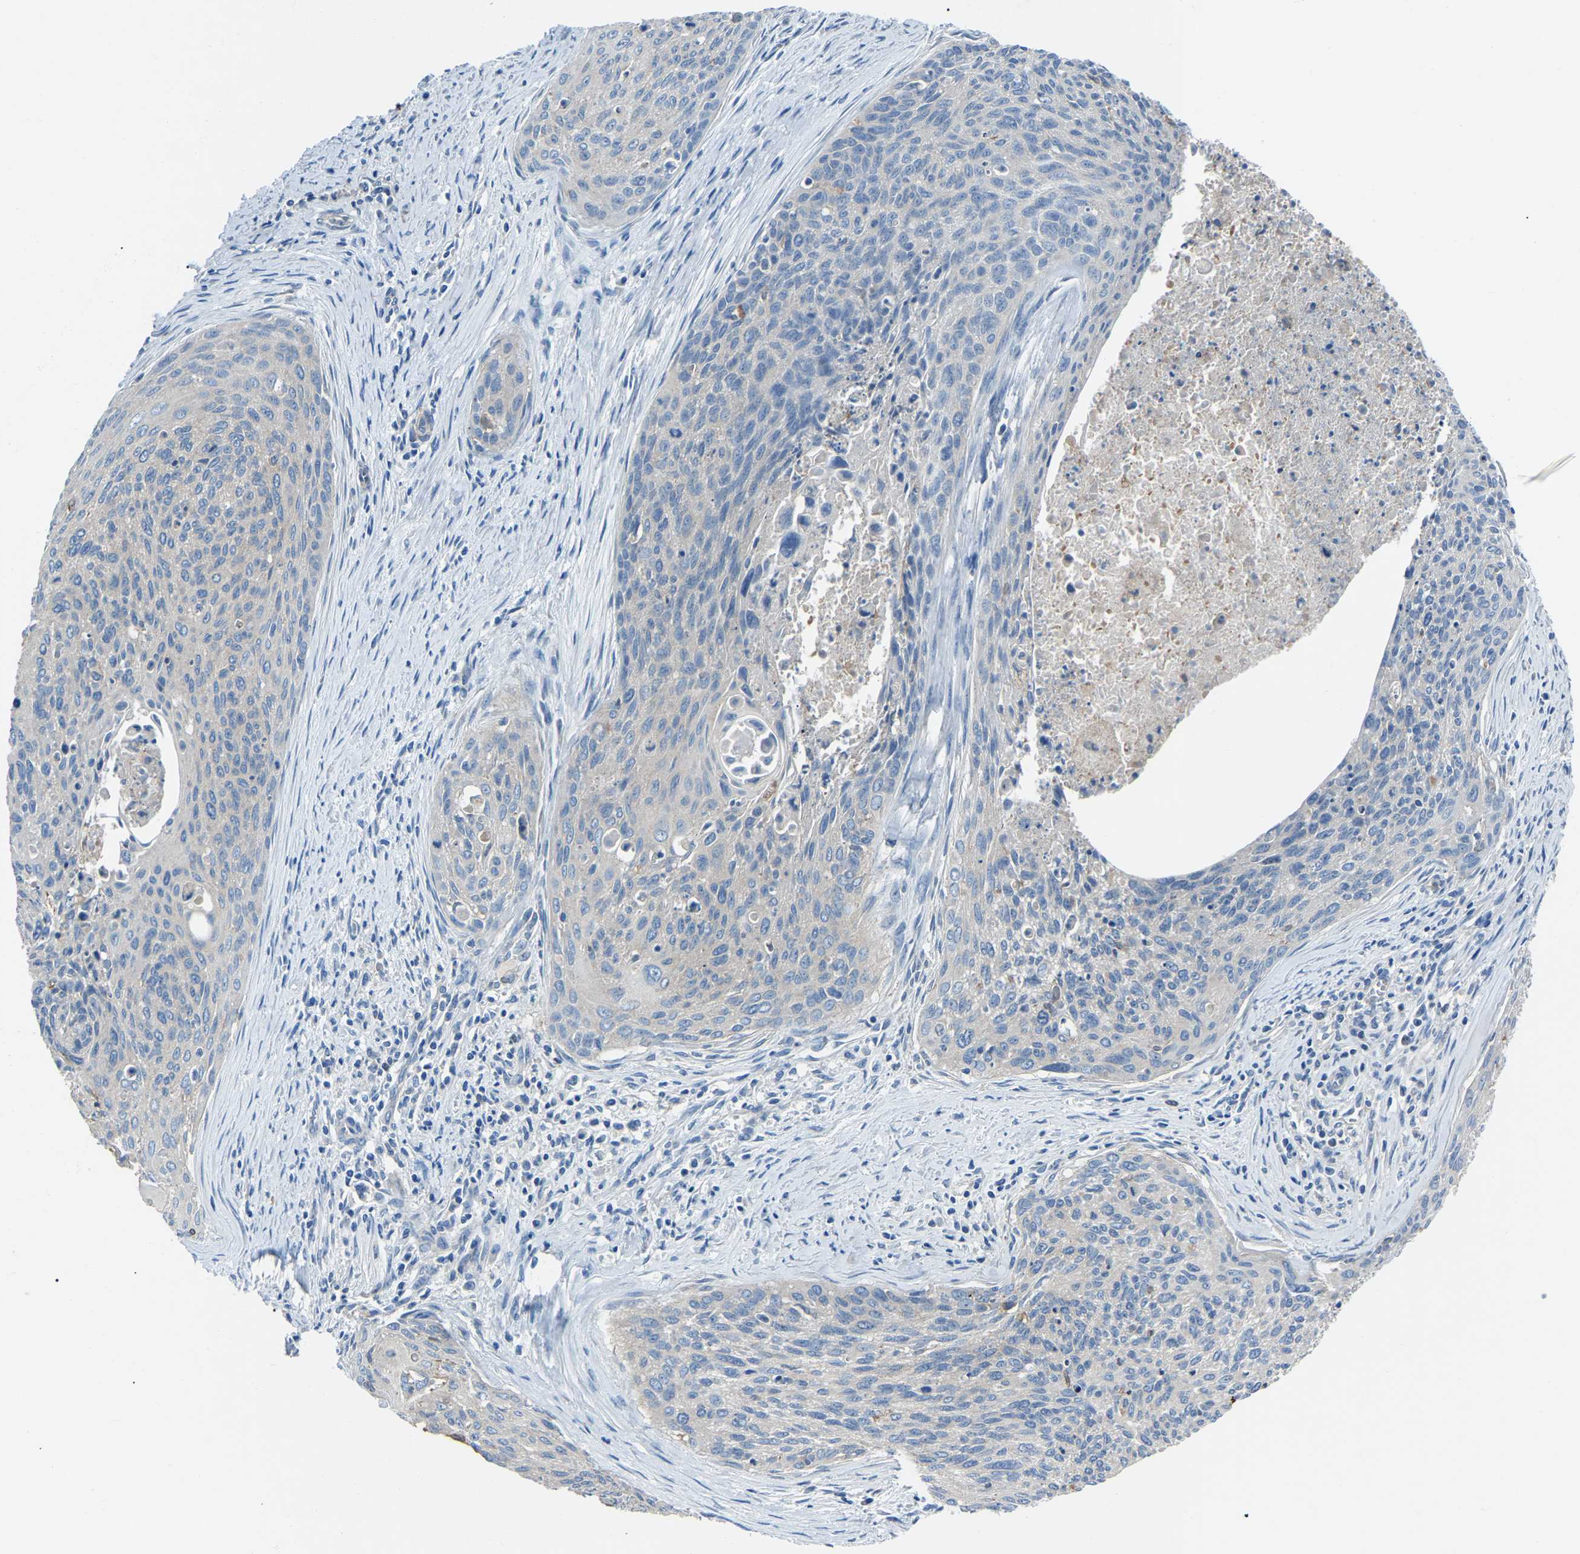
{"staining": {"intensity": "negative", "quantity": "none", "location": "none"}, "tissue": "cervical cancer", "cell_type": "Tumor cells", "image_type": "cancer", "snomed": [{"axis": "morphology", "description": "Squamous cell carcinoma, NOS"}, {"axis": "topography", "description": "Cervix"}], "caption": "This is an IHC photomicrograph of human cervical squamous cell carcinoma. There is no positivity in tumor cells.", "gene": "AIMP1", "patient": {"sex": "female", "age": 55}}